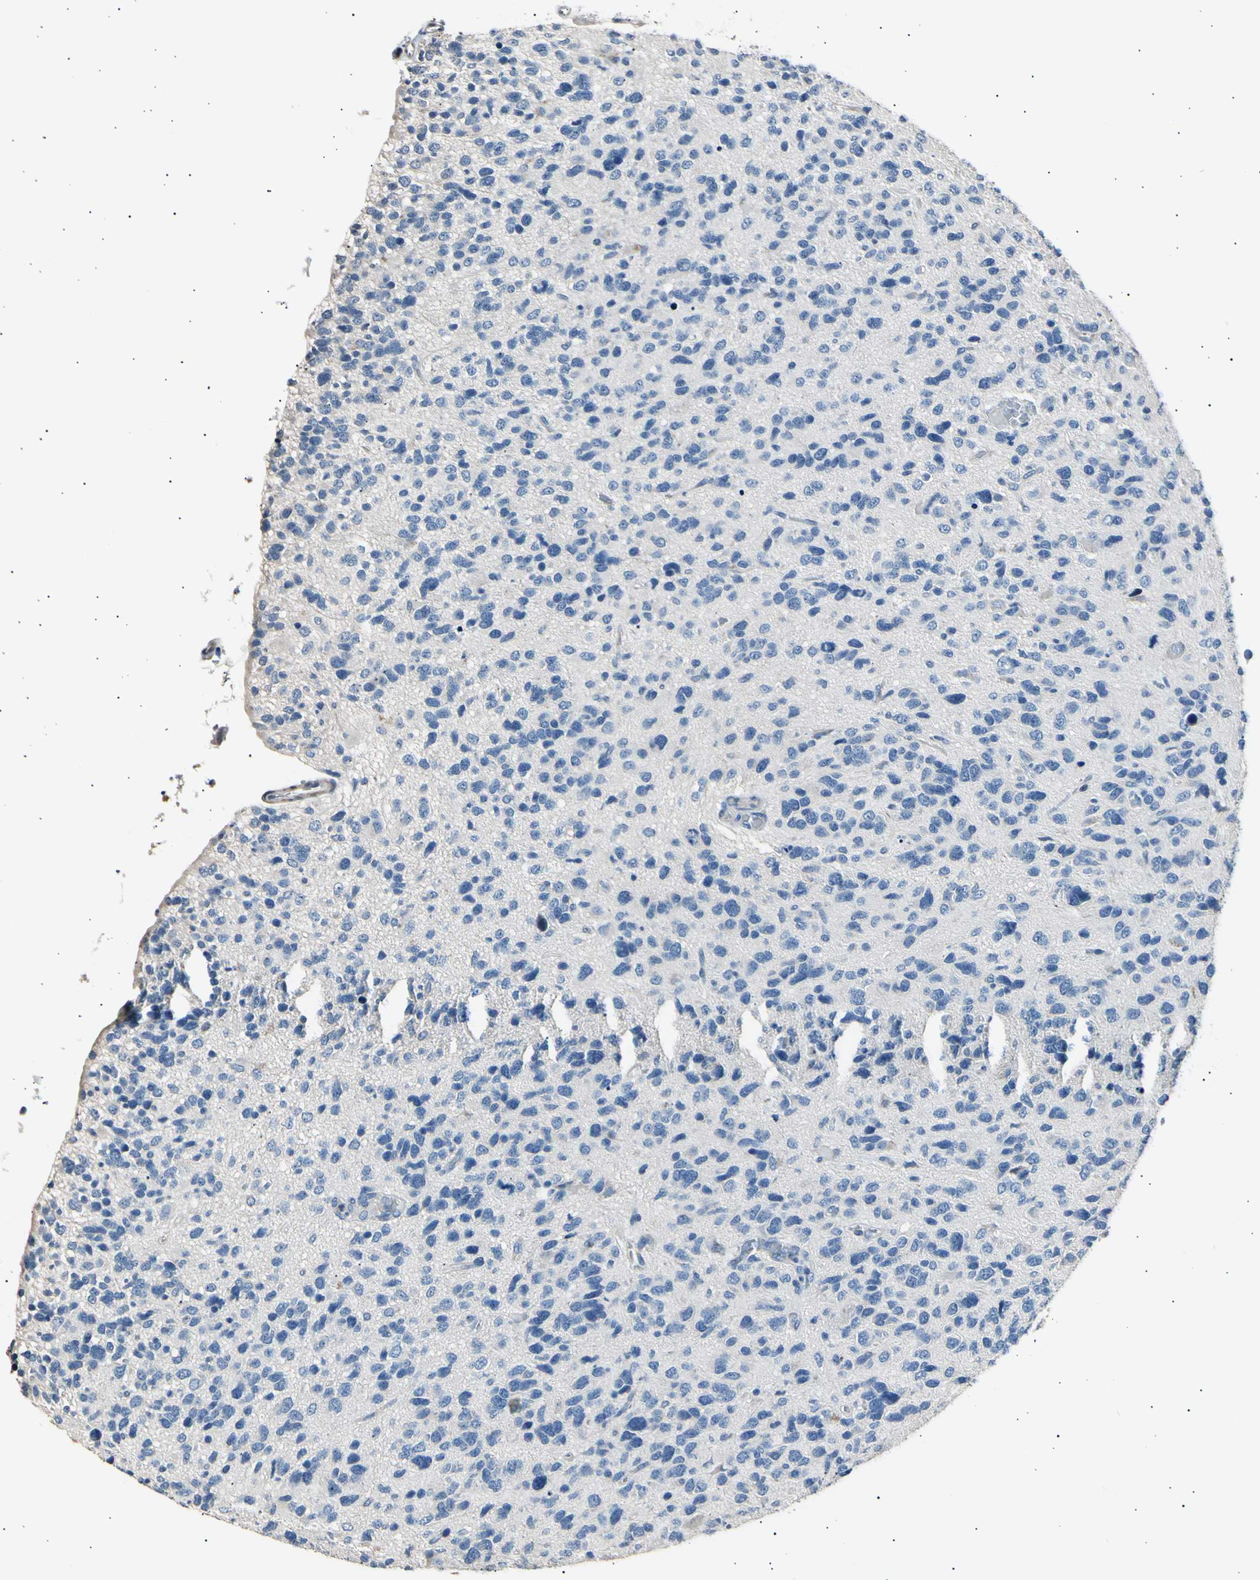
{"staining": {"intensity": "negative", "quantity": "none", "location": "none"}, "tissue": "glioma", "cell_type": "Tumor cells", "image_type": "cancer", "snomed": [{"axis": "morphology", "description": "Glioma, malignant, High grade"}, {"axis": "topography", "description": "Brain"}], "caption": "Immunohistochemistry (IHC) of malignant high-grade glioma demonstrates no positivity in tumor cells. (DAB (3,3'-diaminobenzidine) IHC with hematoxylin counter stain).", "gene": "LDLR", "patient": {"sex": "female", "age": 58}}